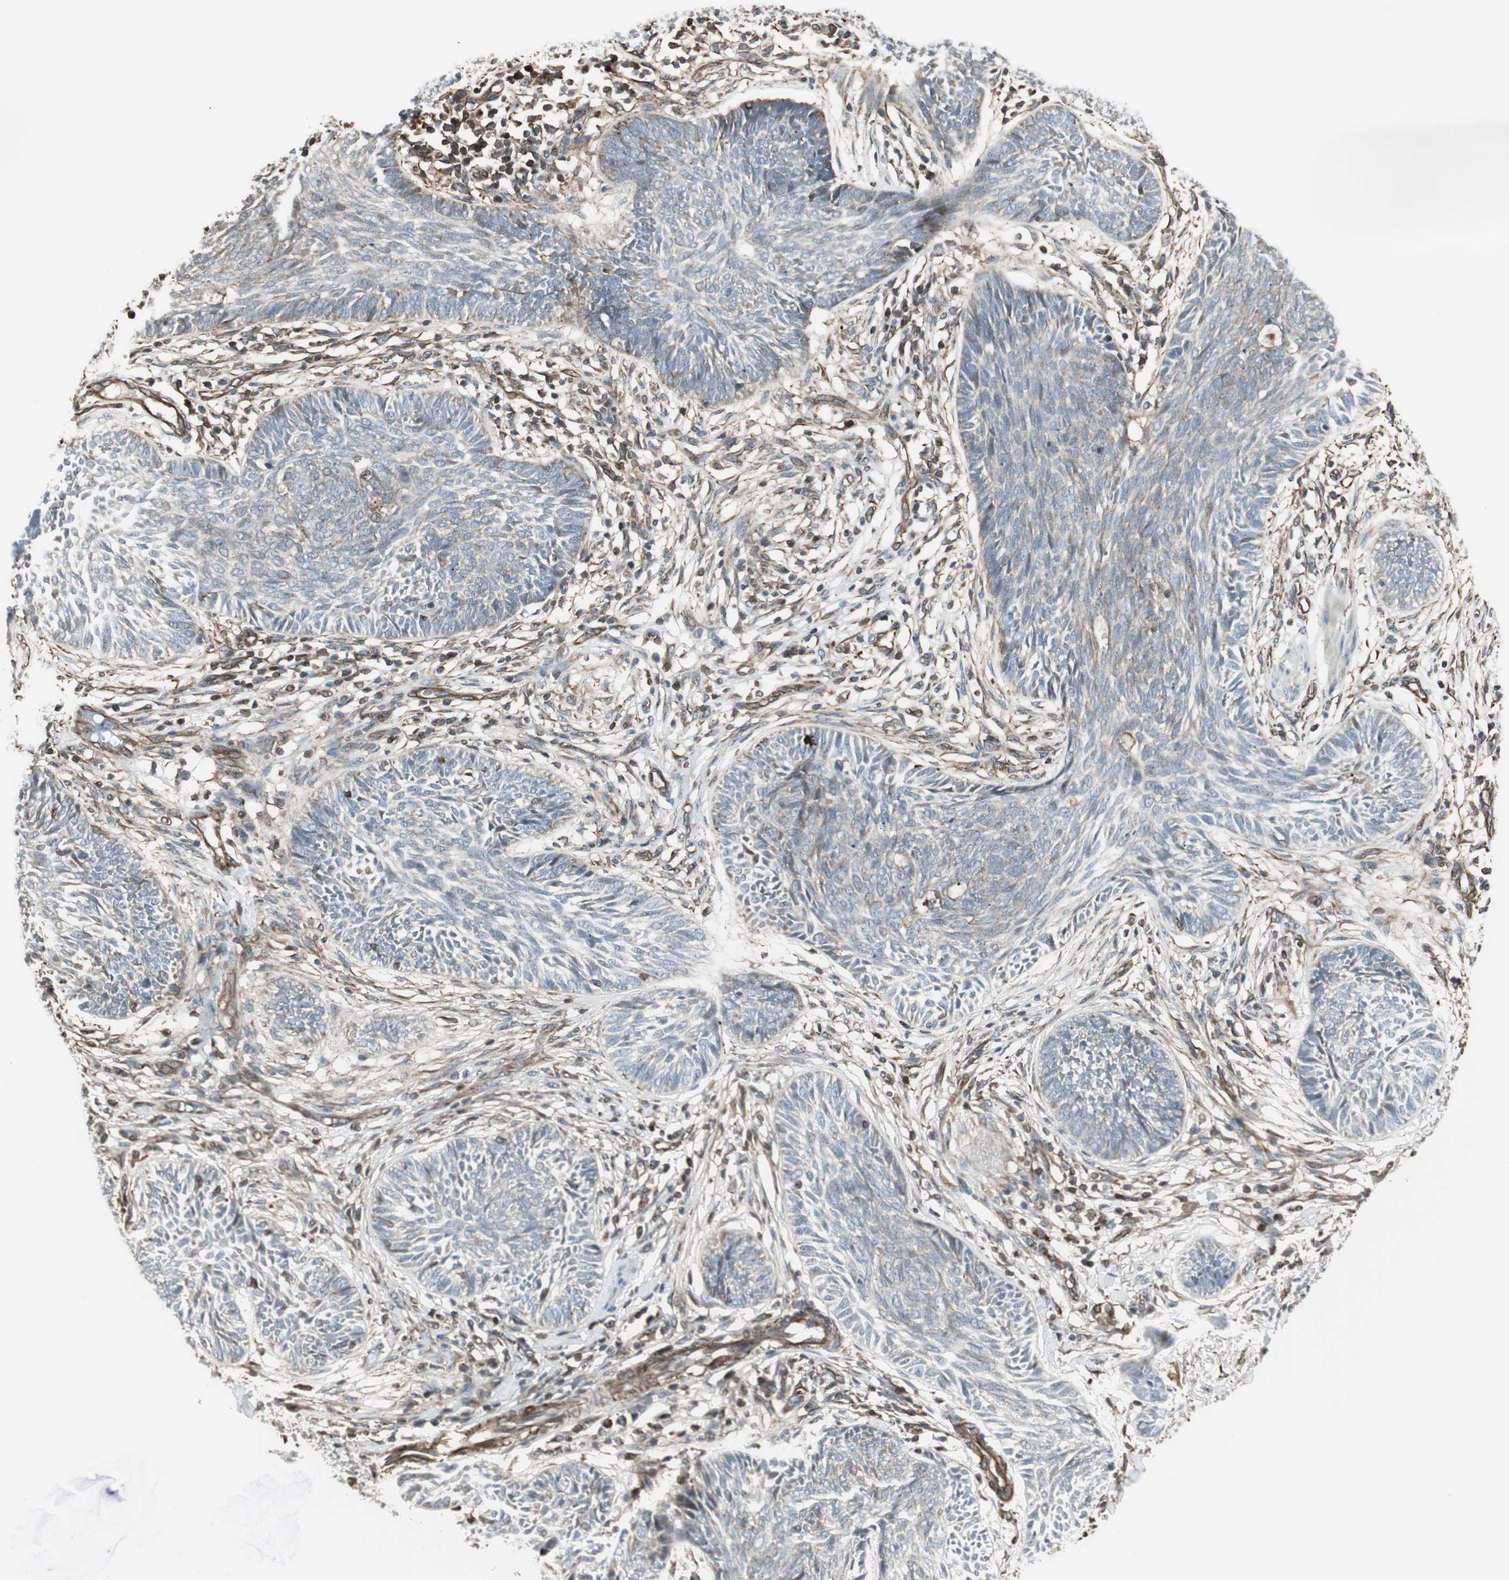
{"staining": {"intensity": "weak", "quantity": "25%-75%", "location": "cytoplasmic/membranous"}, "tissue": "skin cancer", "cell_type": "Tumor cells", "image_type": "cancer", "snomed": [{"axis": "morphology", "description": "Papilloma, NOS"}, {"axis": "morphology", "description": "Basal cell carcinoma"}, {"axis": "topography", "description": "Skin"}], "caption": "Immunohistochemical staining of human papilloma (skin) displays weak cytoplasmic/membranous protein staining in approximately 25%-75% of tumor cells.", "gene": "MAD2L2", "patient": {"sex": "male", "age": 87}}